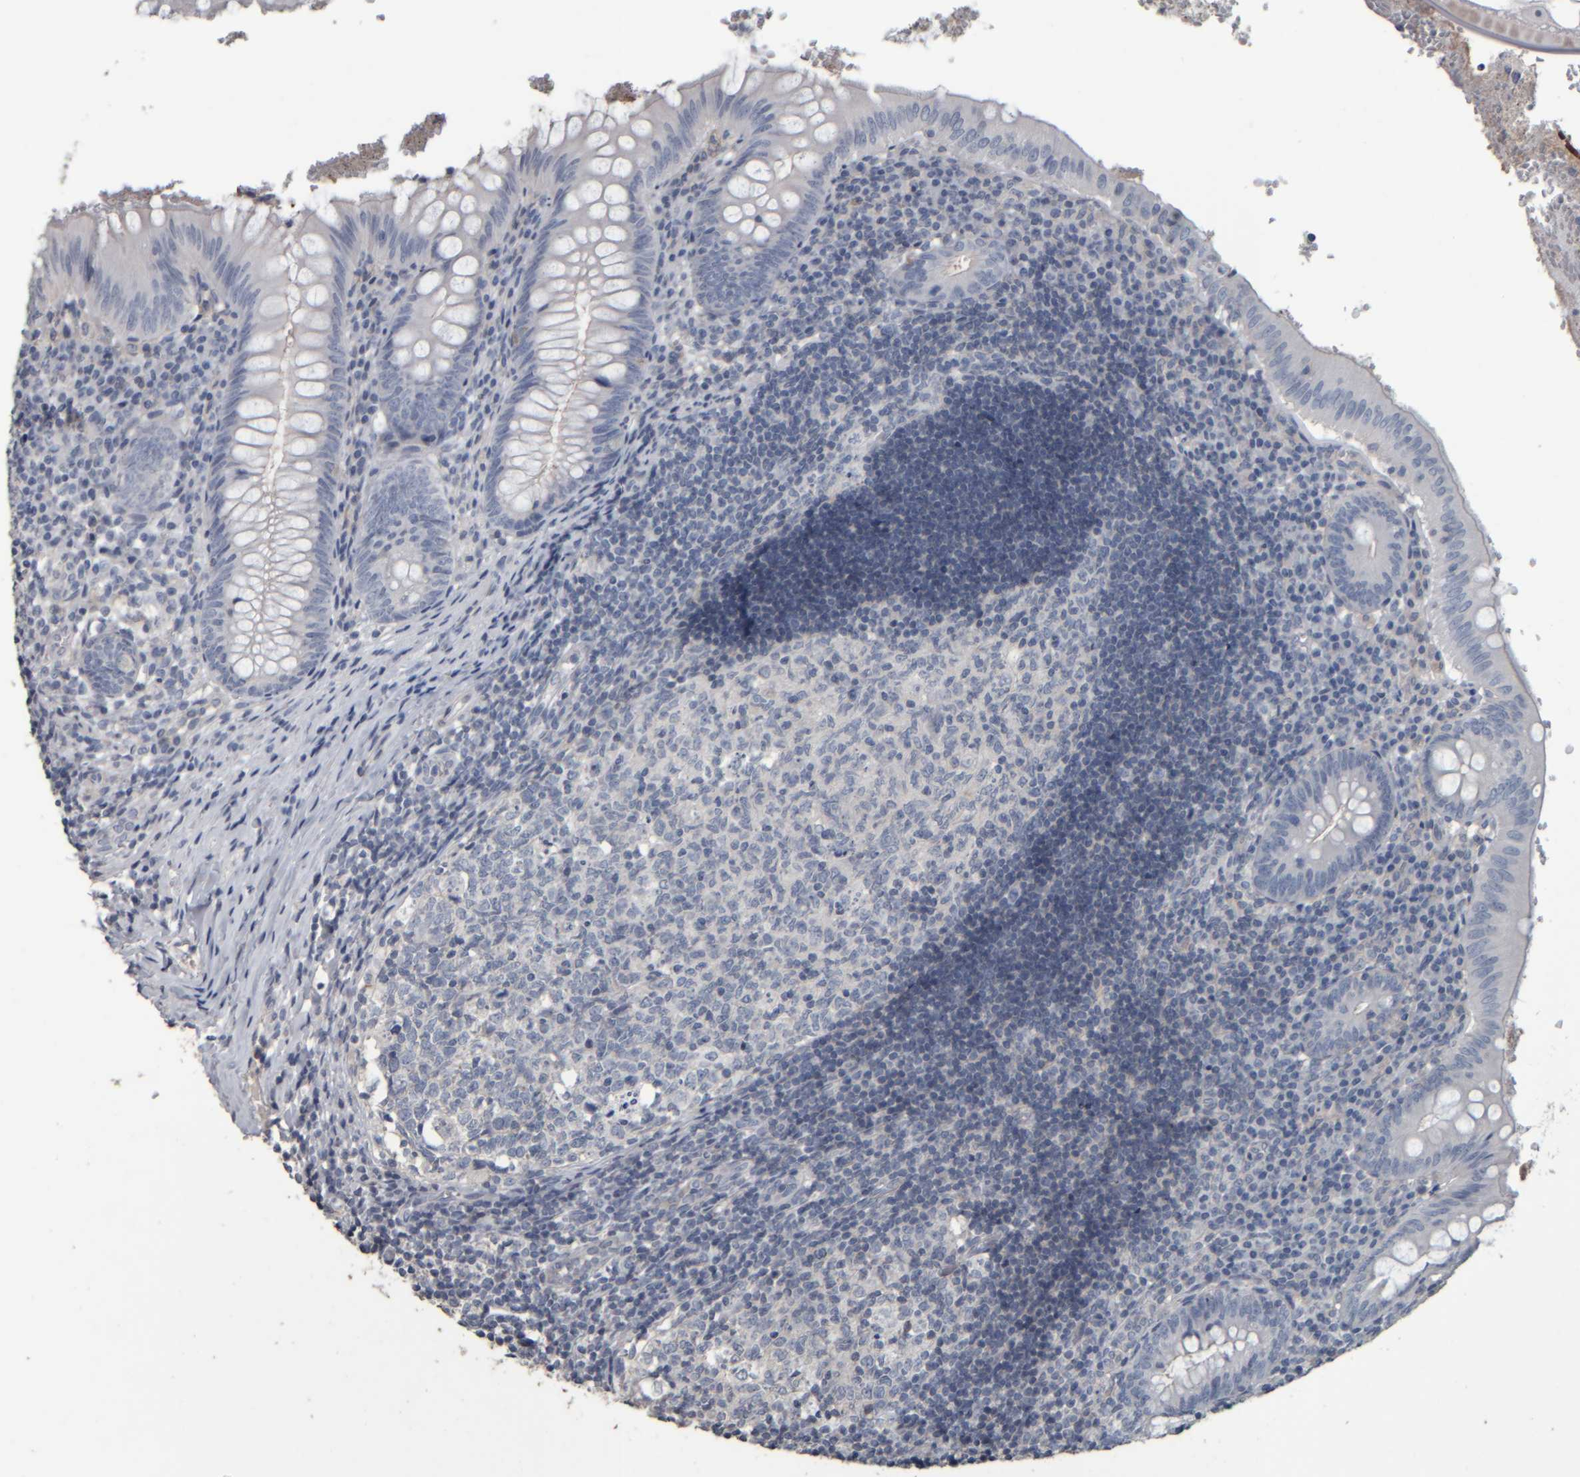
{"staining": {"intensity": "negative", "quantity": "none", "location": "none"}, "tissue": "appendix", "cell_type": "Glandular cells", "image_type": "normal", "snomed": [{"axis": "morphology", "description": "Normal tissue, NOS"}, {"axis": "topography", "description": "Appendix"}], "caption": "Appendix stained for a protein using IHC exhibits no positivity glandular cells.", "gene": "CAVIN4", "patient": {"sex": "male", "age": 8}}